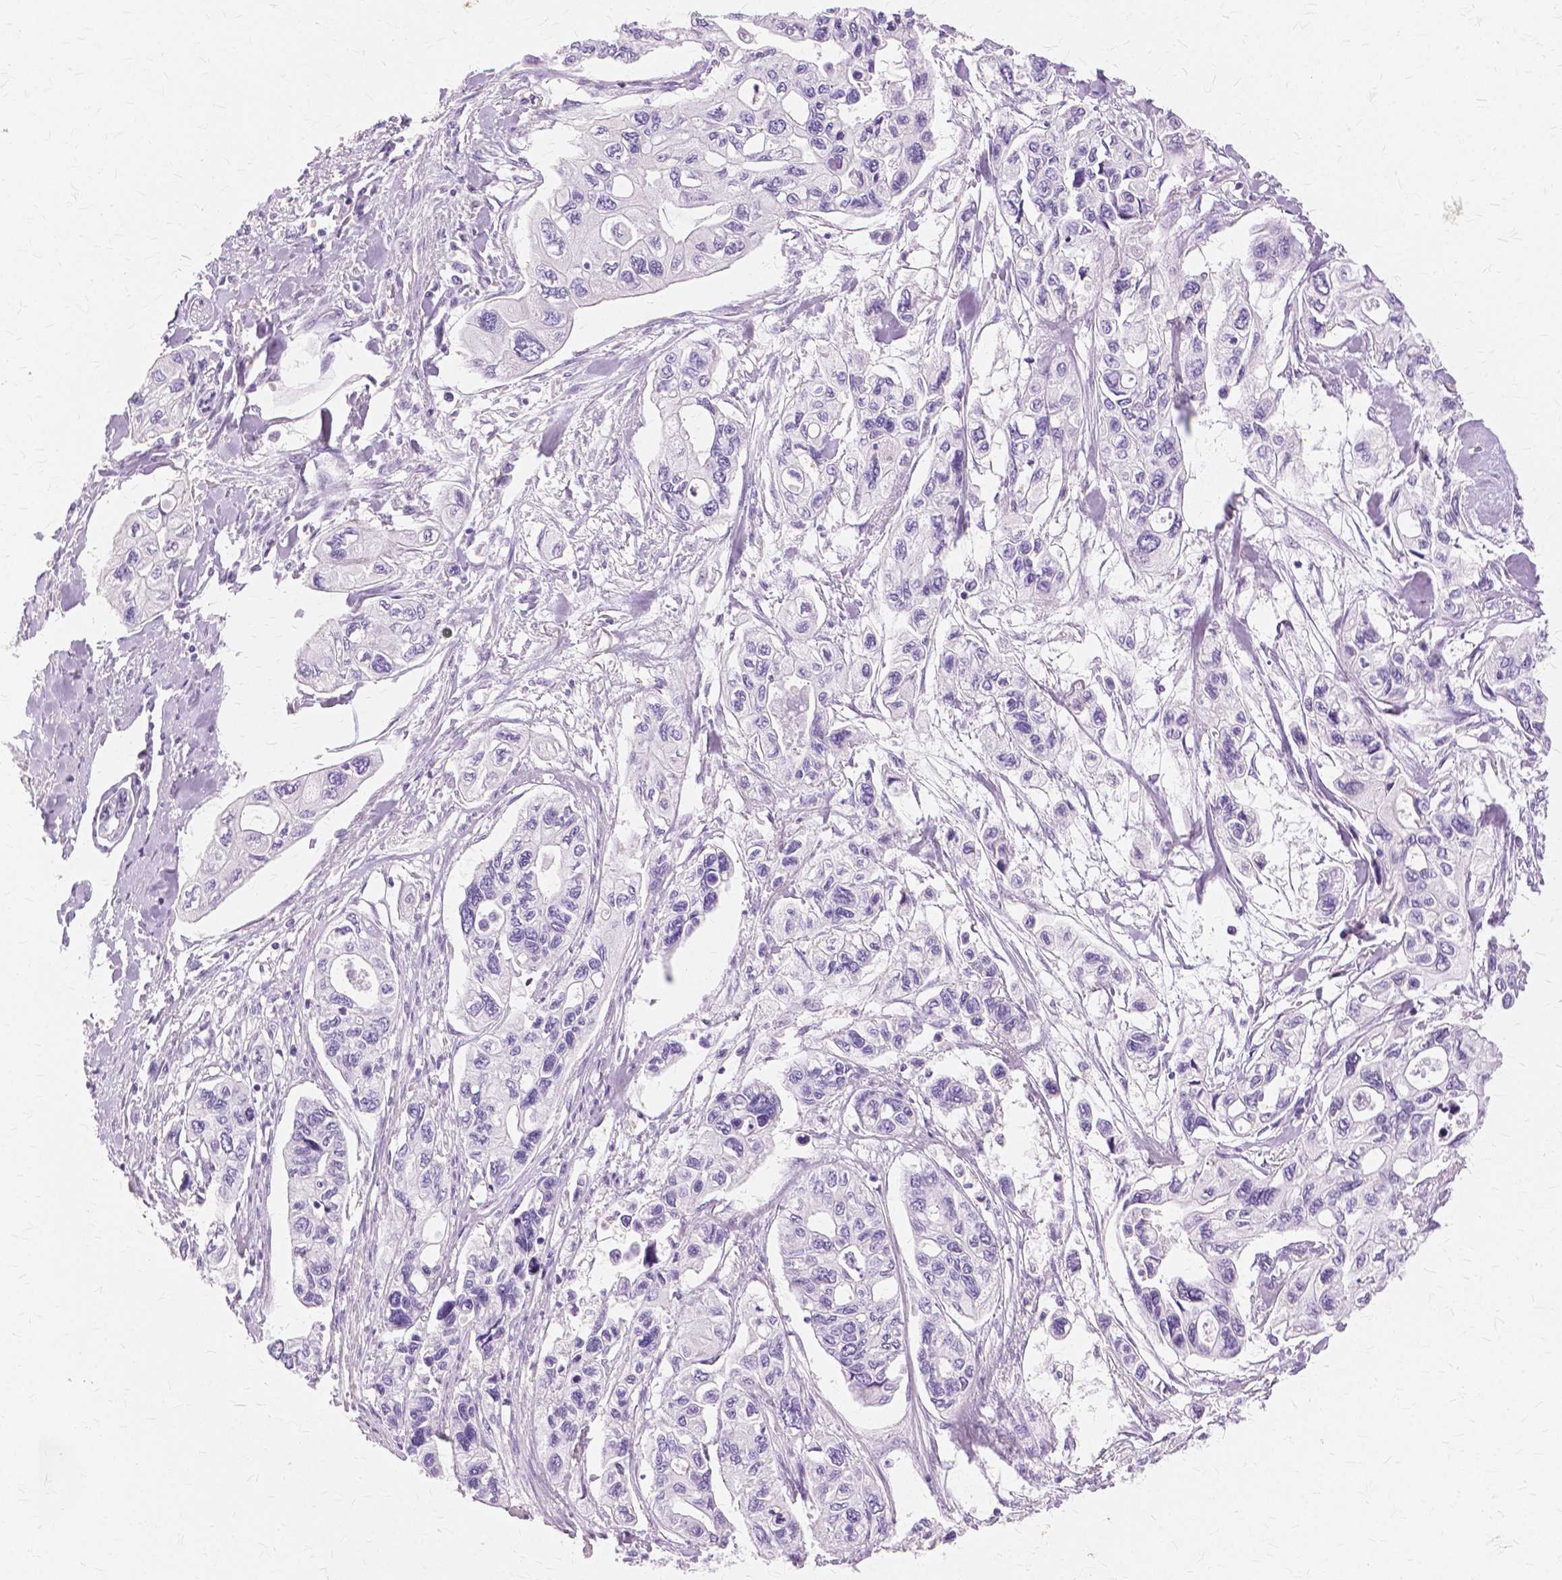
{"staining": {"intensity": "negative", "quantity": "none", "location": "none"}, "tissue": "pancreatic cancer", "cell_type": "Tumor cells", "image_type": "cancer", "snomed": [{"axis": "morphology", "description": "Adenocarcinoma, NOS"}, {"axis": "topography", "description": "Pancreas"}], "caption": "Immunohistochemistry (IHC) of pancreatic adenocarcinoma demonstrates no staining in tumor cells.", "gene": "TGM1", "patient": {"sex": "female", "age": 76}}